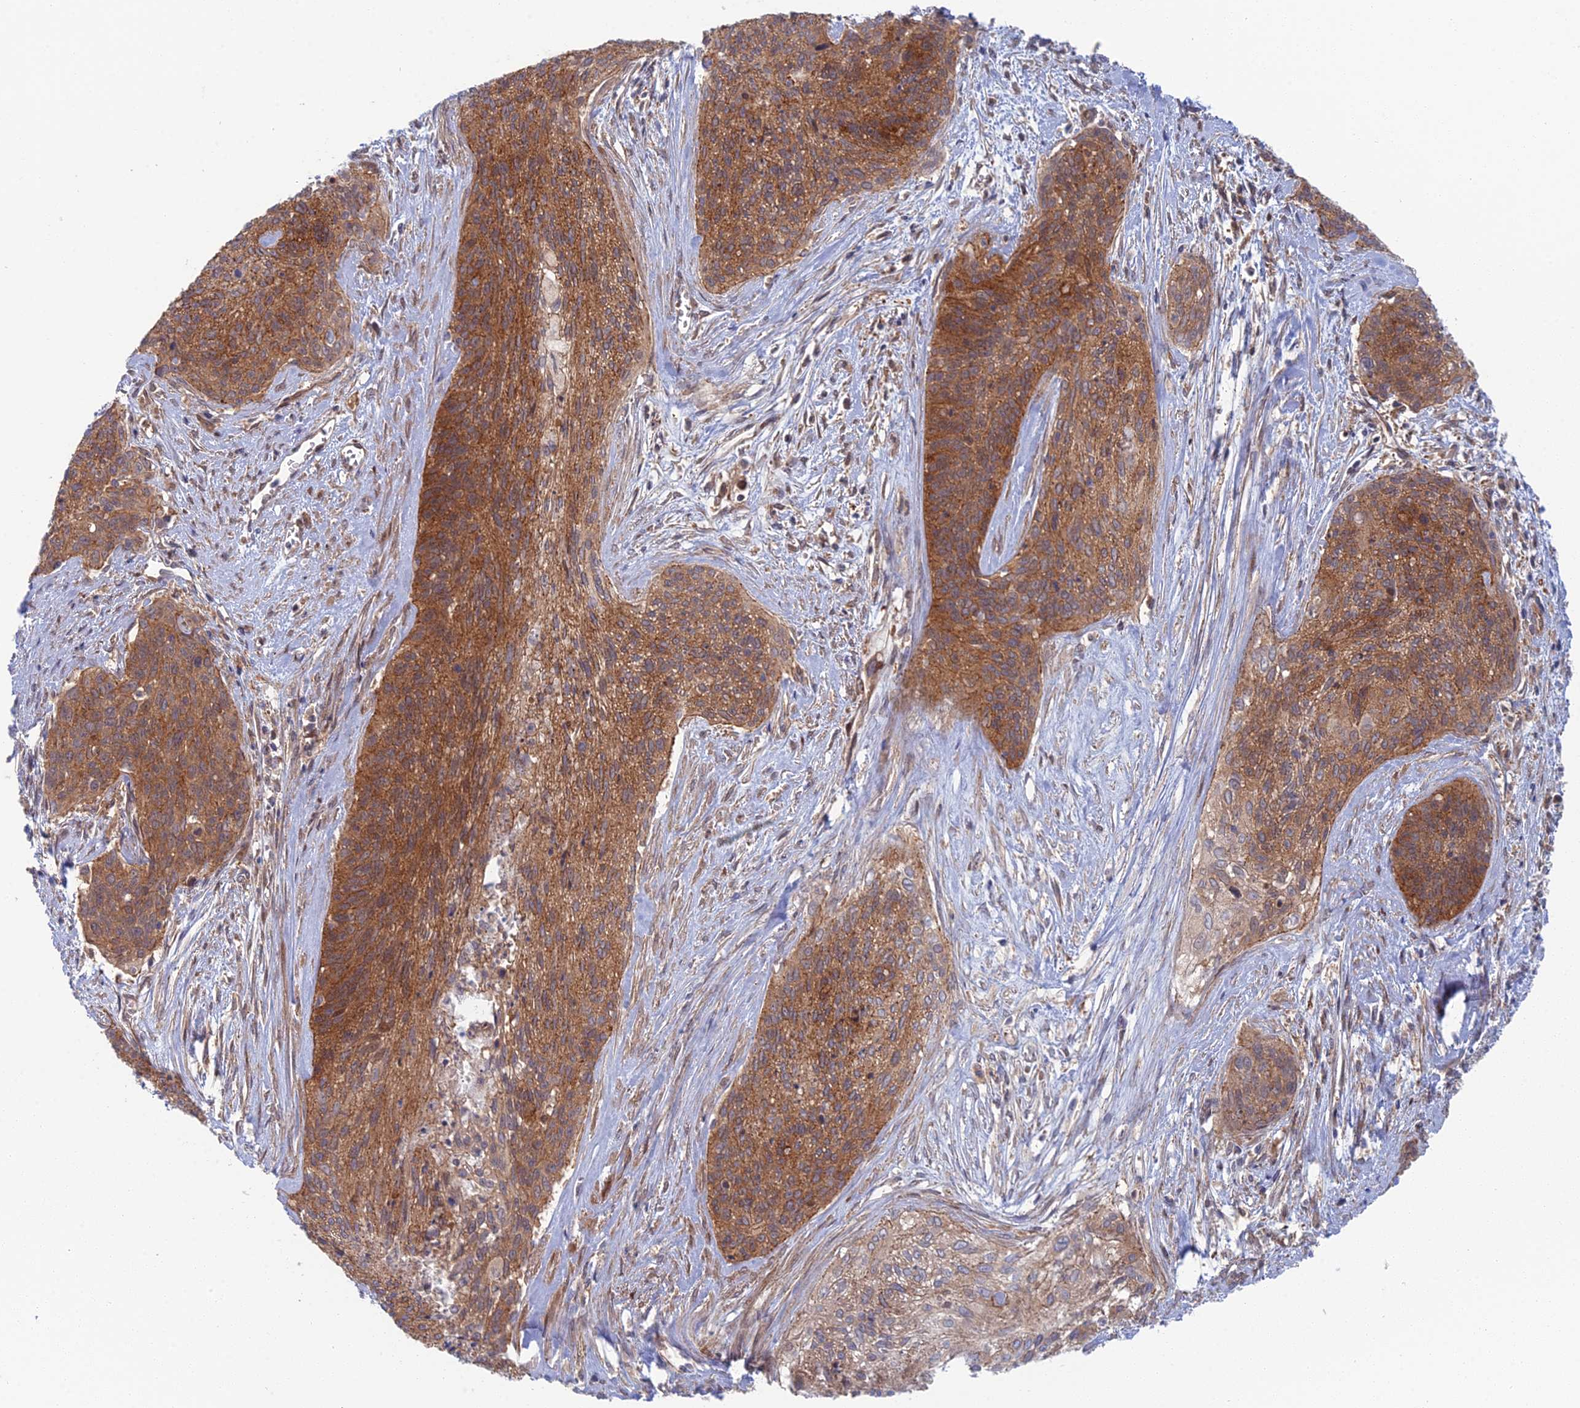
{"staining": {"intensity": "moderate", "quantity": ">75%", "location": "cytoplasmic/membranous"}, "tissue": "cervical cancer", "cell_type": "Tumor cells", "image_type": "cancer", "snomed": [{"axis": "morphology", "description": "Squamous cell carcinoma, NOS"}, {"axis": "topography", "description": "Cervix"}], "caption": "High-power microscopy captured an immunohistochemistry micrograph of cervical cancer (squamous cell carcinoma), revealing moderate cytoplasmic/membranous expression in about >75% of tumor cells.", "gene": "ABHD1", "patient": {"sex": "female", "age": 55}}